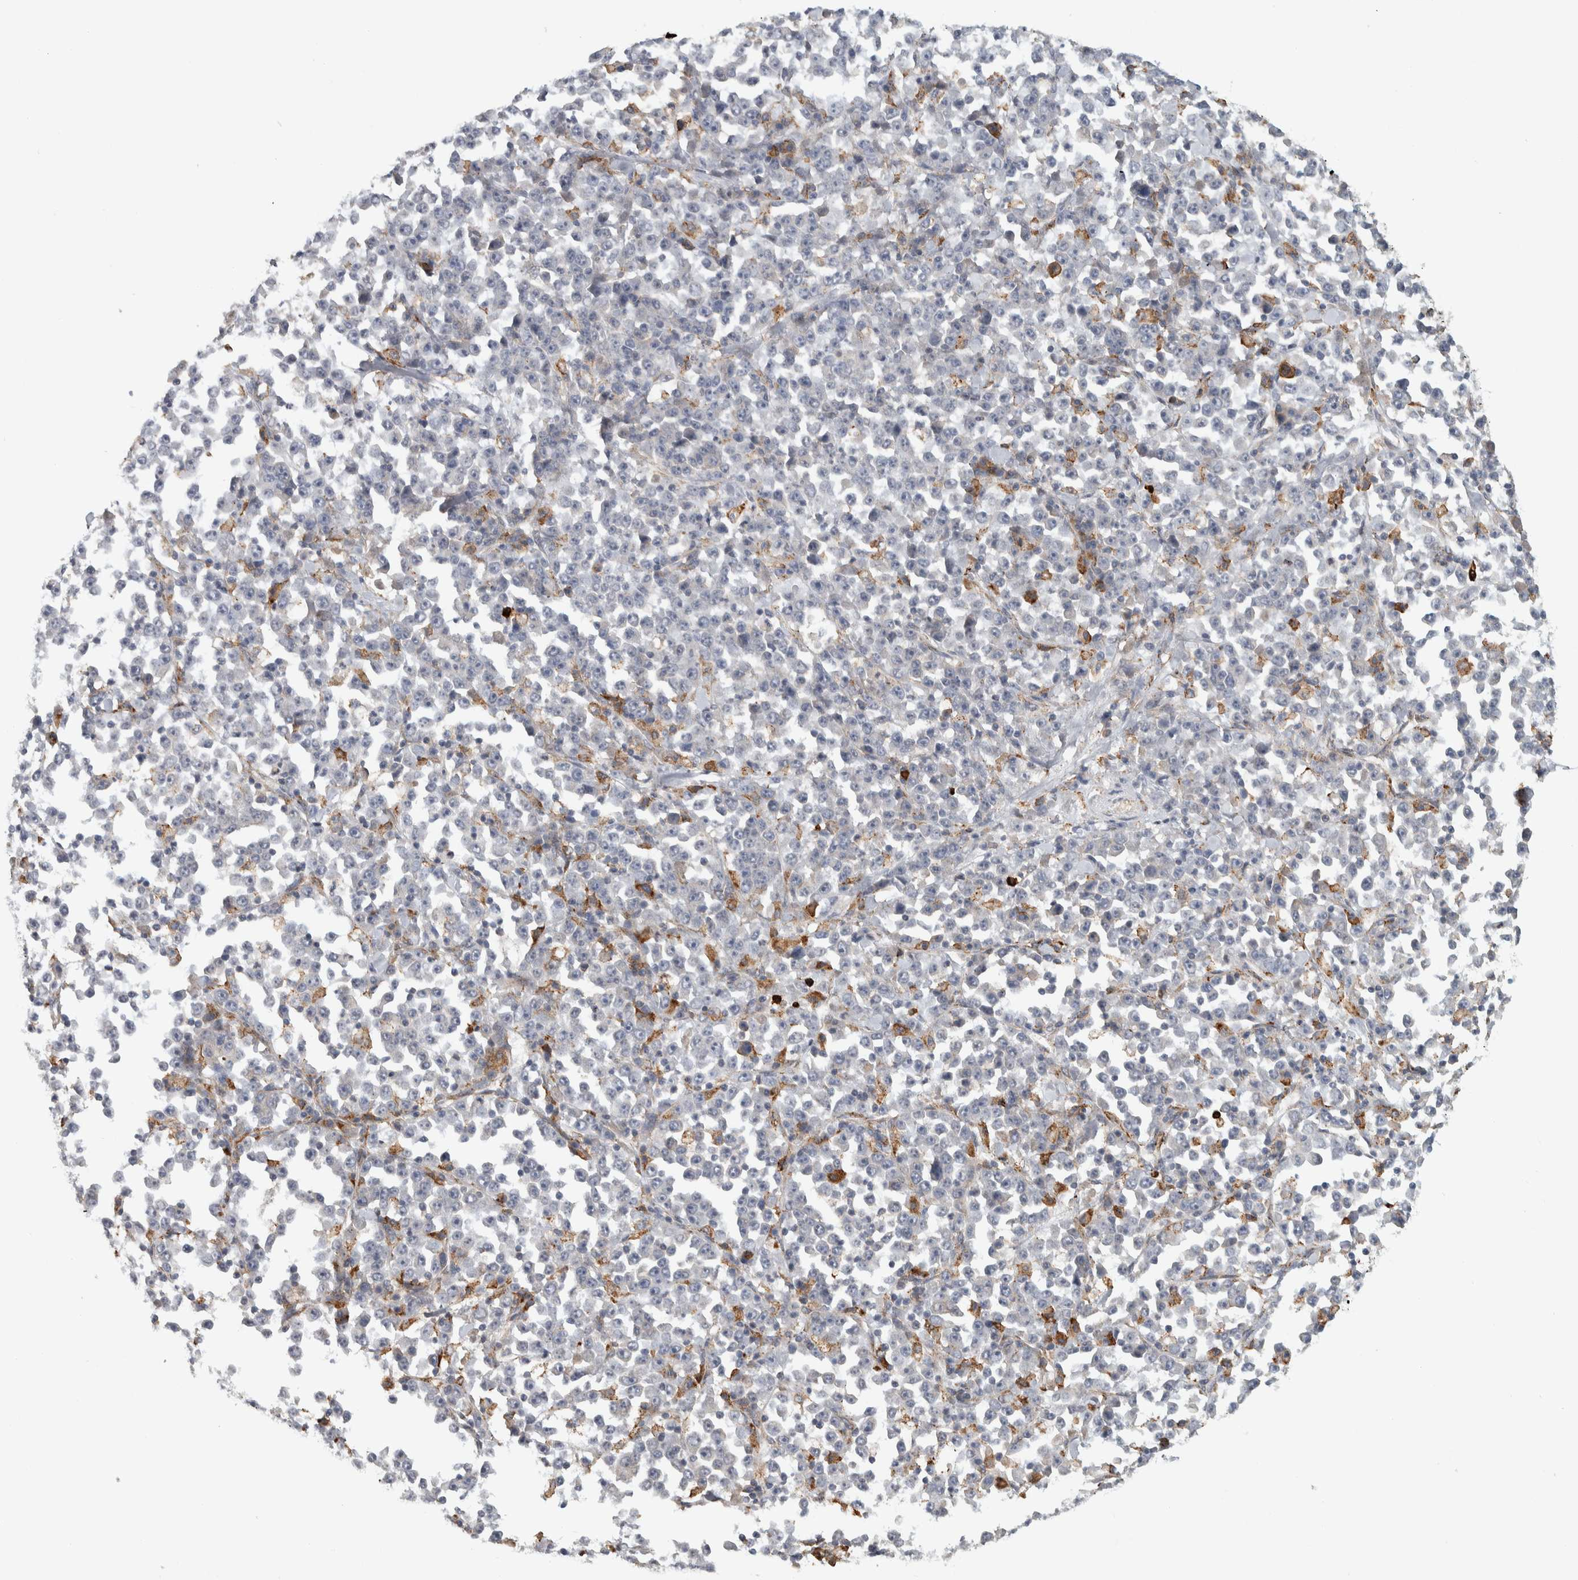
{"staining": {"intensity": "negative", "quantity": "none", "location": "none"}, "tissue": "stomach cancer", "cell_type": "Tumor cells", "image_type": "cancer", "snomed": [{"axis": "morphology", "description": "Normal tissue, NOS"}, {"axis": "morphology", "description": "Adenocarcinoma, NOS"}, {"axis": "topography", "description": "Stomach, upper"}, {"axis": "topography", "description": "Stomach"}], "caption": "An IHC image of stomach adenocarcinoma is shown. There is no staining in tumor cells of stomach adenocarcinoma.", "gene": "ADPRM", "patient": {"sex": "male", "age": 59}}